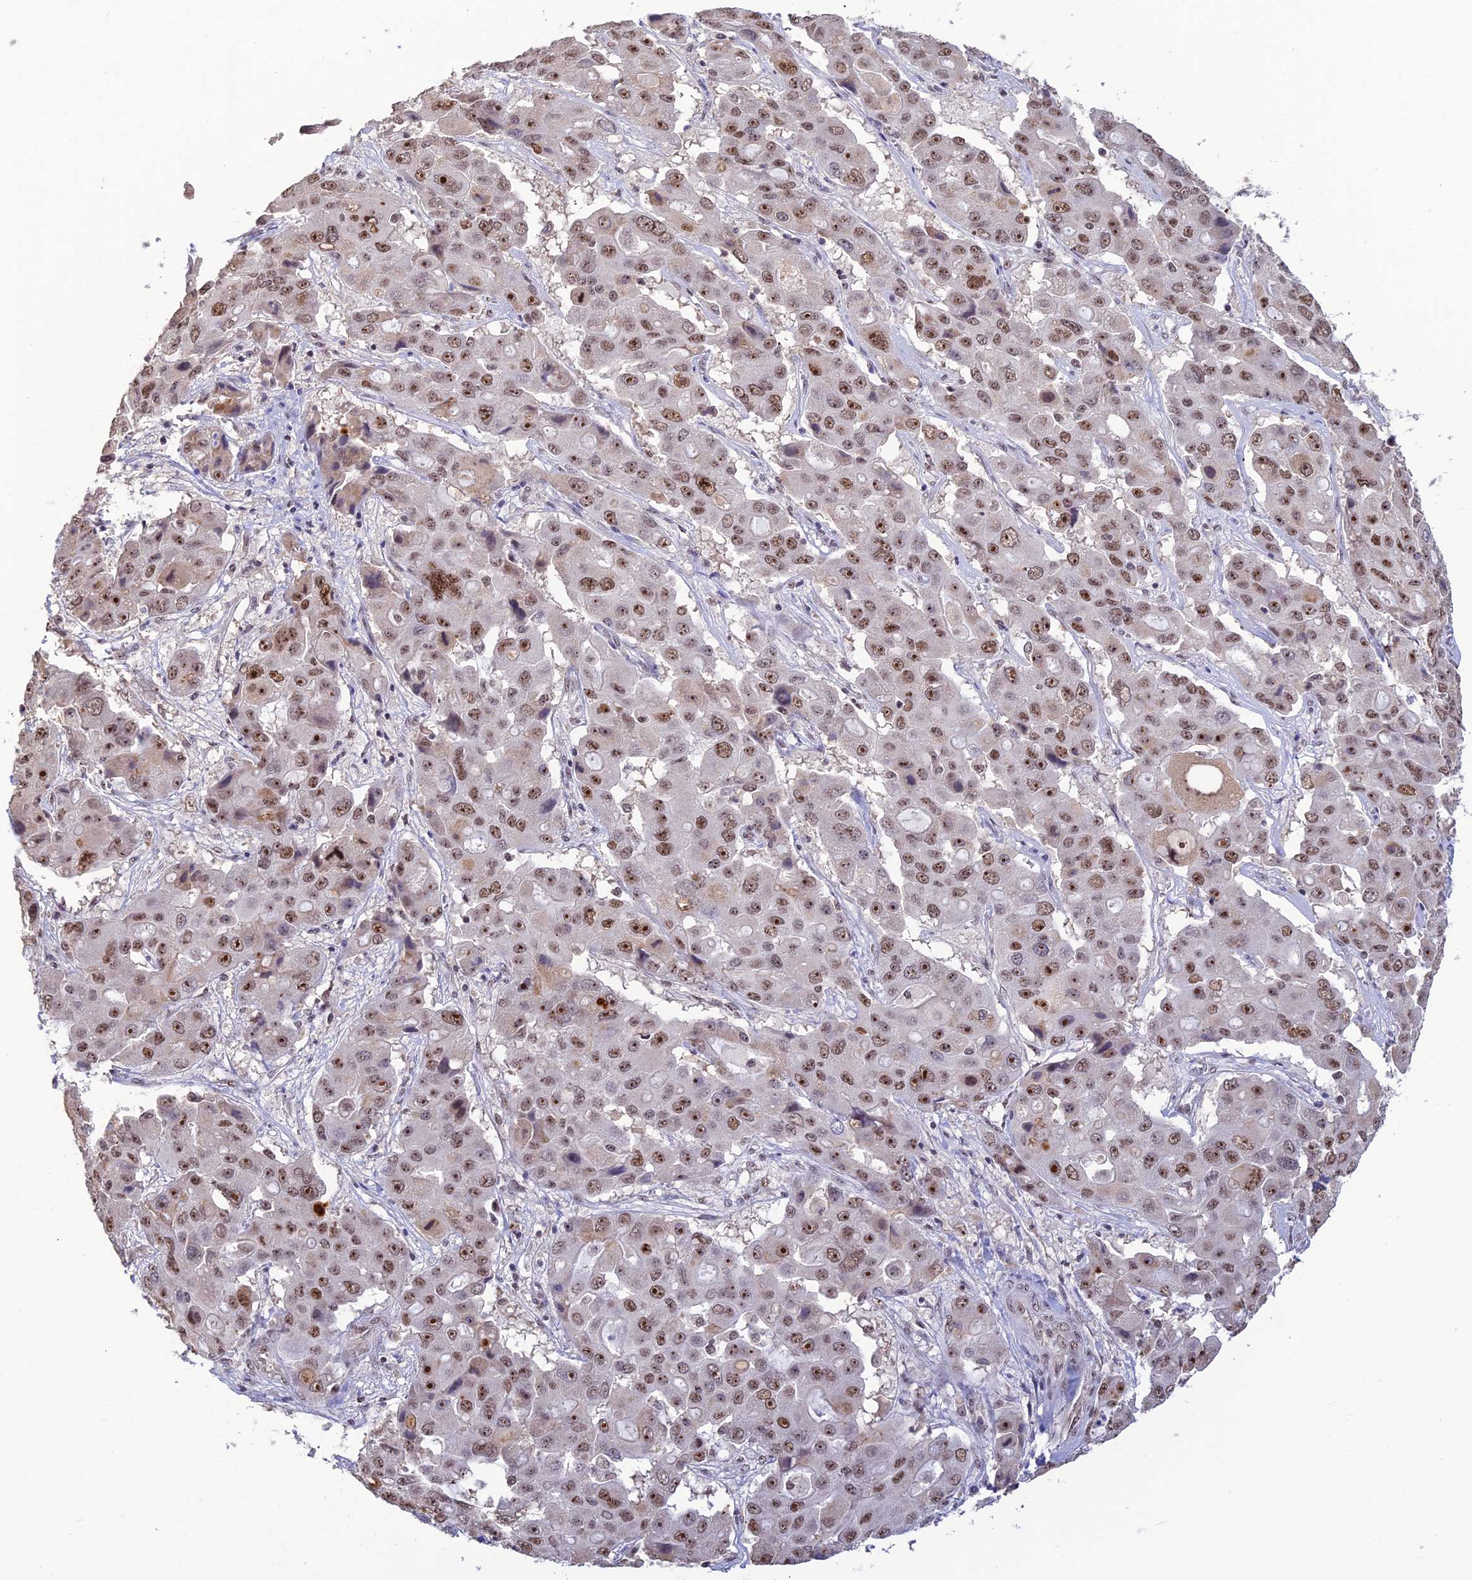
{"staining": {"intensity": "moderate", "quantity": "25%-75%", "location": "nuclear"}, "tissue": "liver cancer", "cell_type": "Tumor cells", "image_type": "cancer", "snomed": [{"axis": "morphology", "description": "Cholangiocarcinoma"}, {"axis": "topography", "description": "Liver"}], "caption": "A high-resolution image shows immunohistochemistry (IHC) staining of liver cancer, which displays moderate nuclear expression in about 25%-75% of tumor cells.", "gene": "POLR1G", "patient": {"sex": "male", "age": 67}}